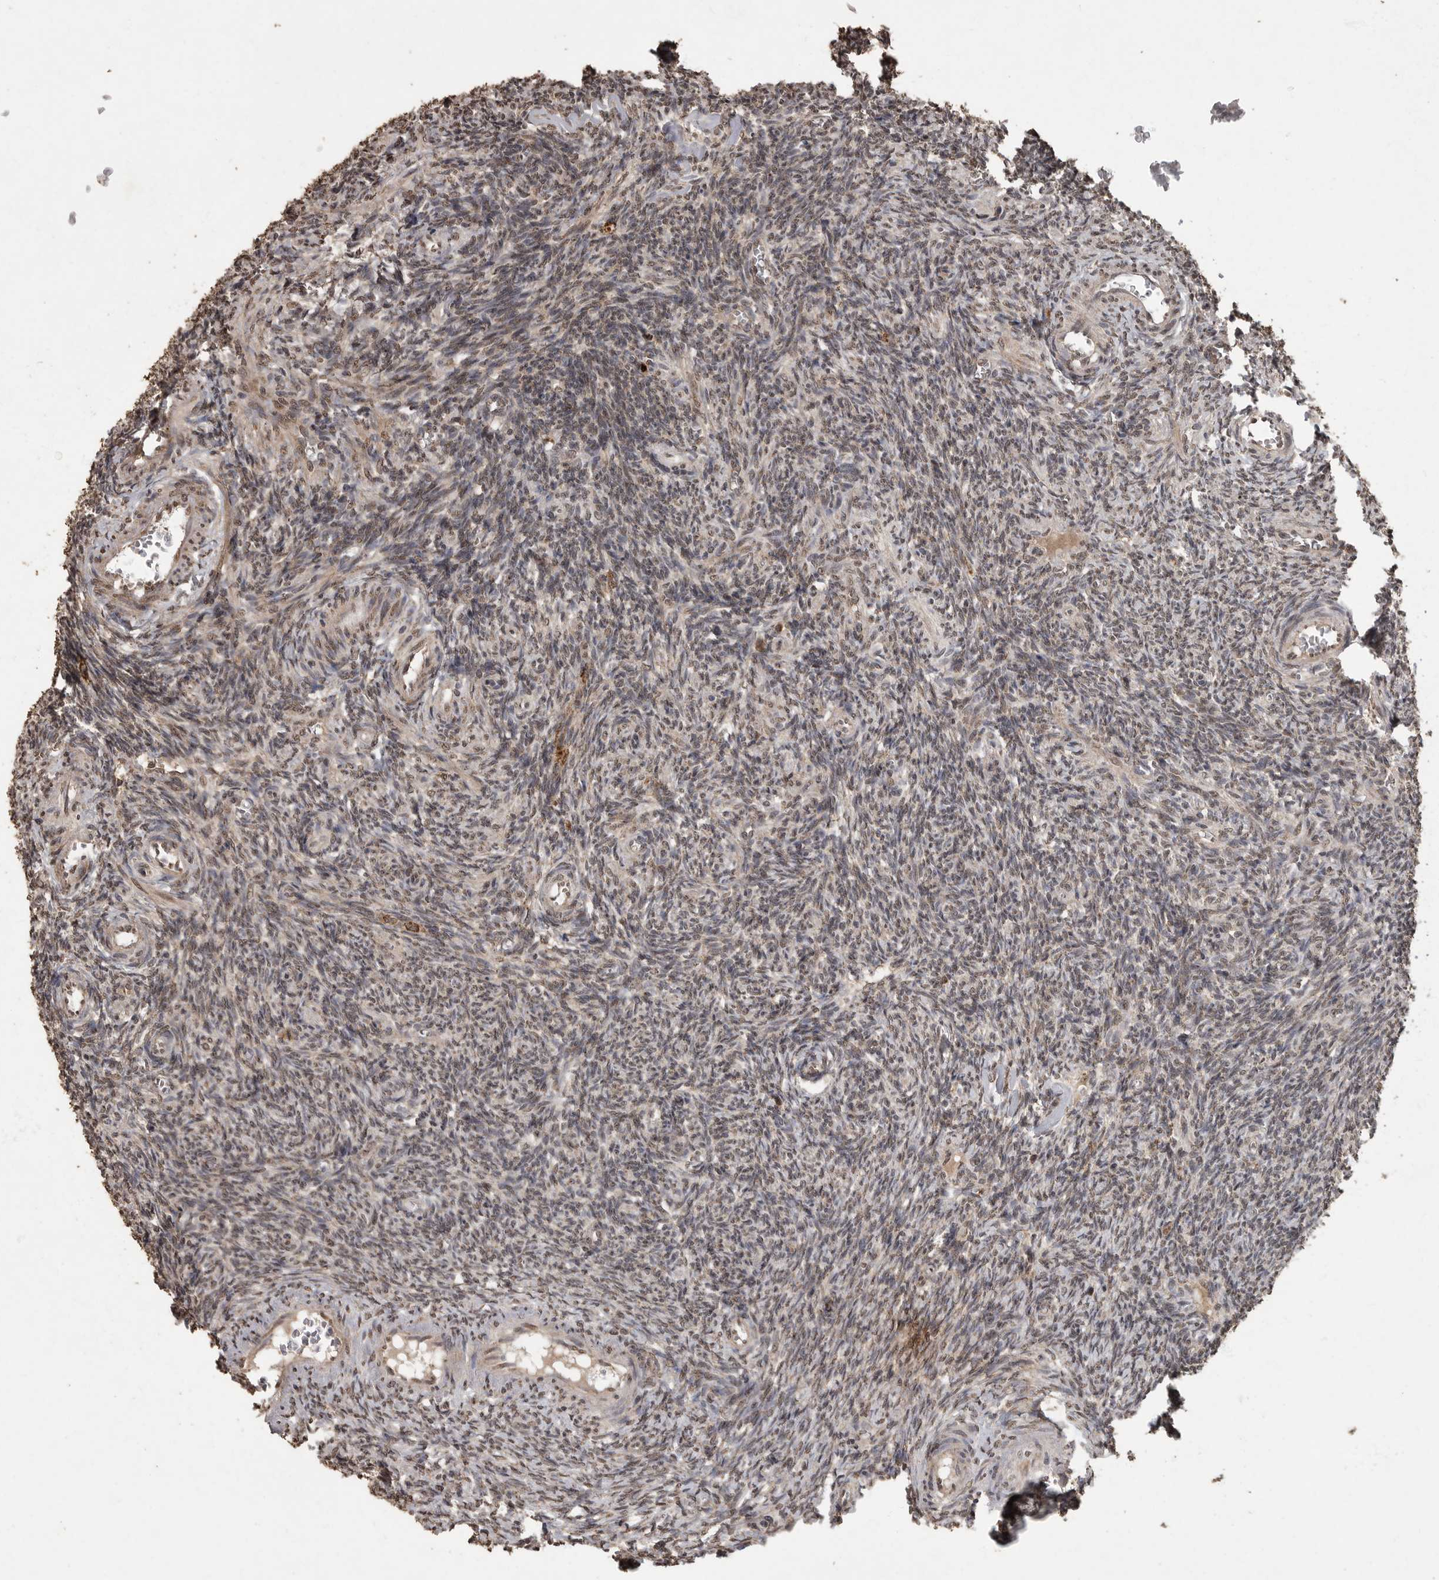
{"staining": {"intensity": "moderate", "quantity": "25%-75%", "location": "cytoplasmic/membranous,nuclear"}, "tissue": "ovary", "cell_type": "Ovarian stroma cells", "image_type": "normal", "snomed": [{"axis": "morphology", "description": "Normal tissue, NOS"}, {"axis": "topography", "description": "Ovary"}], "caption": "Moderate cytoplasmic/membranous,nuclear staining for a protein is appreciated in approximately 25%-75% of ovarian stroma cells of unremarkable ovary using immunohistochemistry (IHC).", "gene": "MAFG", "patient": {"sex": "female", "age": 27}}